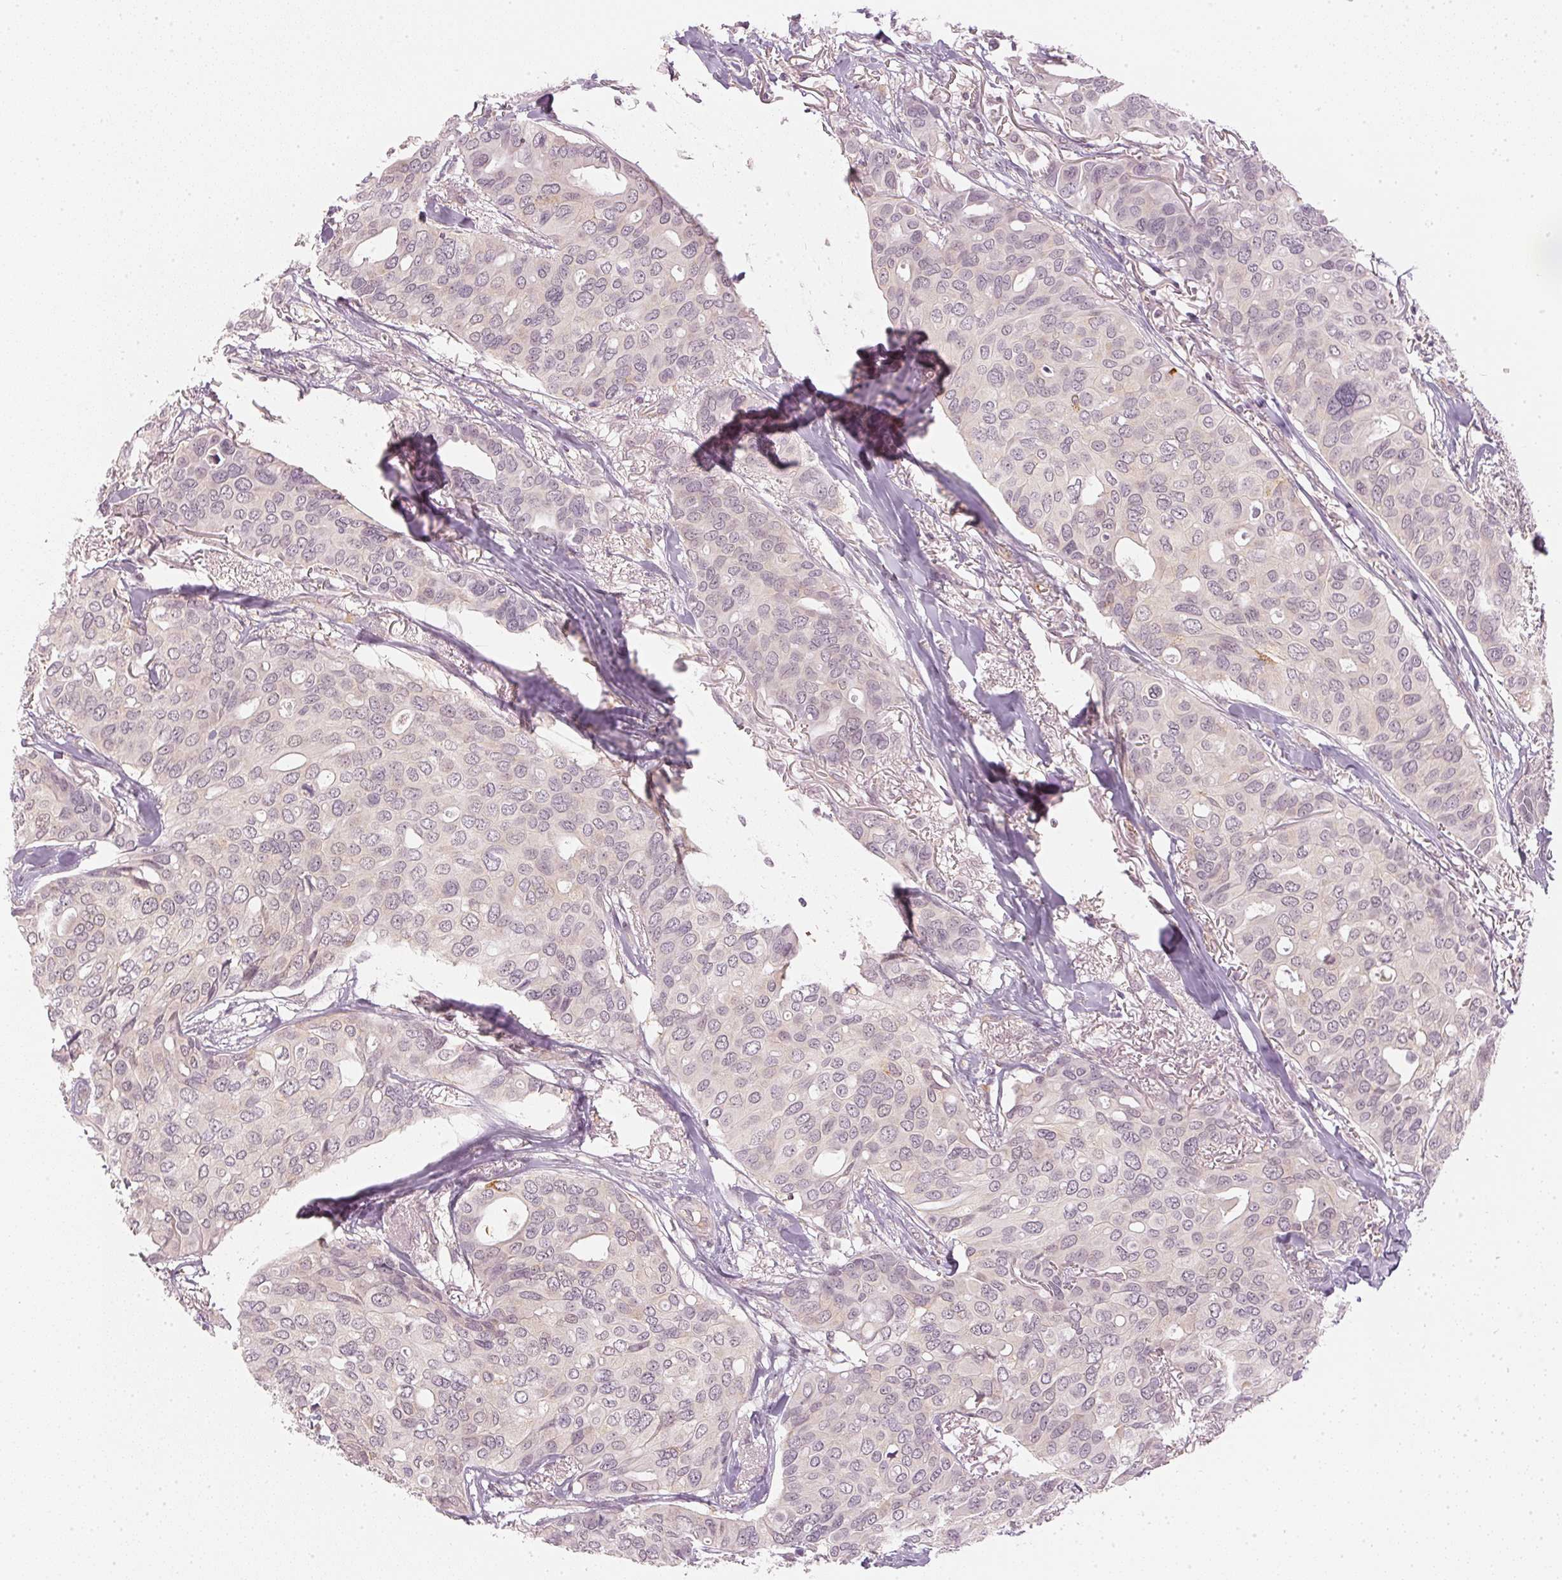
{"staining": {"intensity": "negative", "quantity": "none", "location": "none"}, "tissue": "breast cancer", "cell_type": "Tumor cells", "image_type": "cancer", "snomed": [{"axis": "morphology", "description": "Duct carcinoma"}, {"axis": "topography", "description": "Breast"}], "caption": "The immunohistochemistry (IHC) histopathology image has no significant staining in tumor cells of breast invasive ductal carcinoma tissue. The staining is performed using DAB brown chromogen with nuclei counter-stained in using hematoxylin.", "gene": "KPRP", "patient": {"sex": "female", "age": 54}}